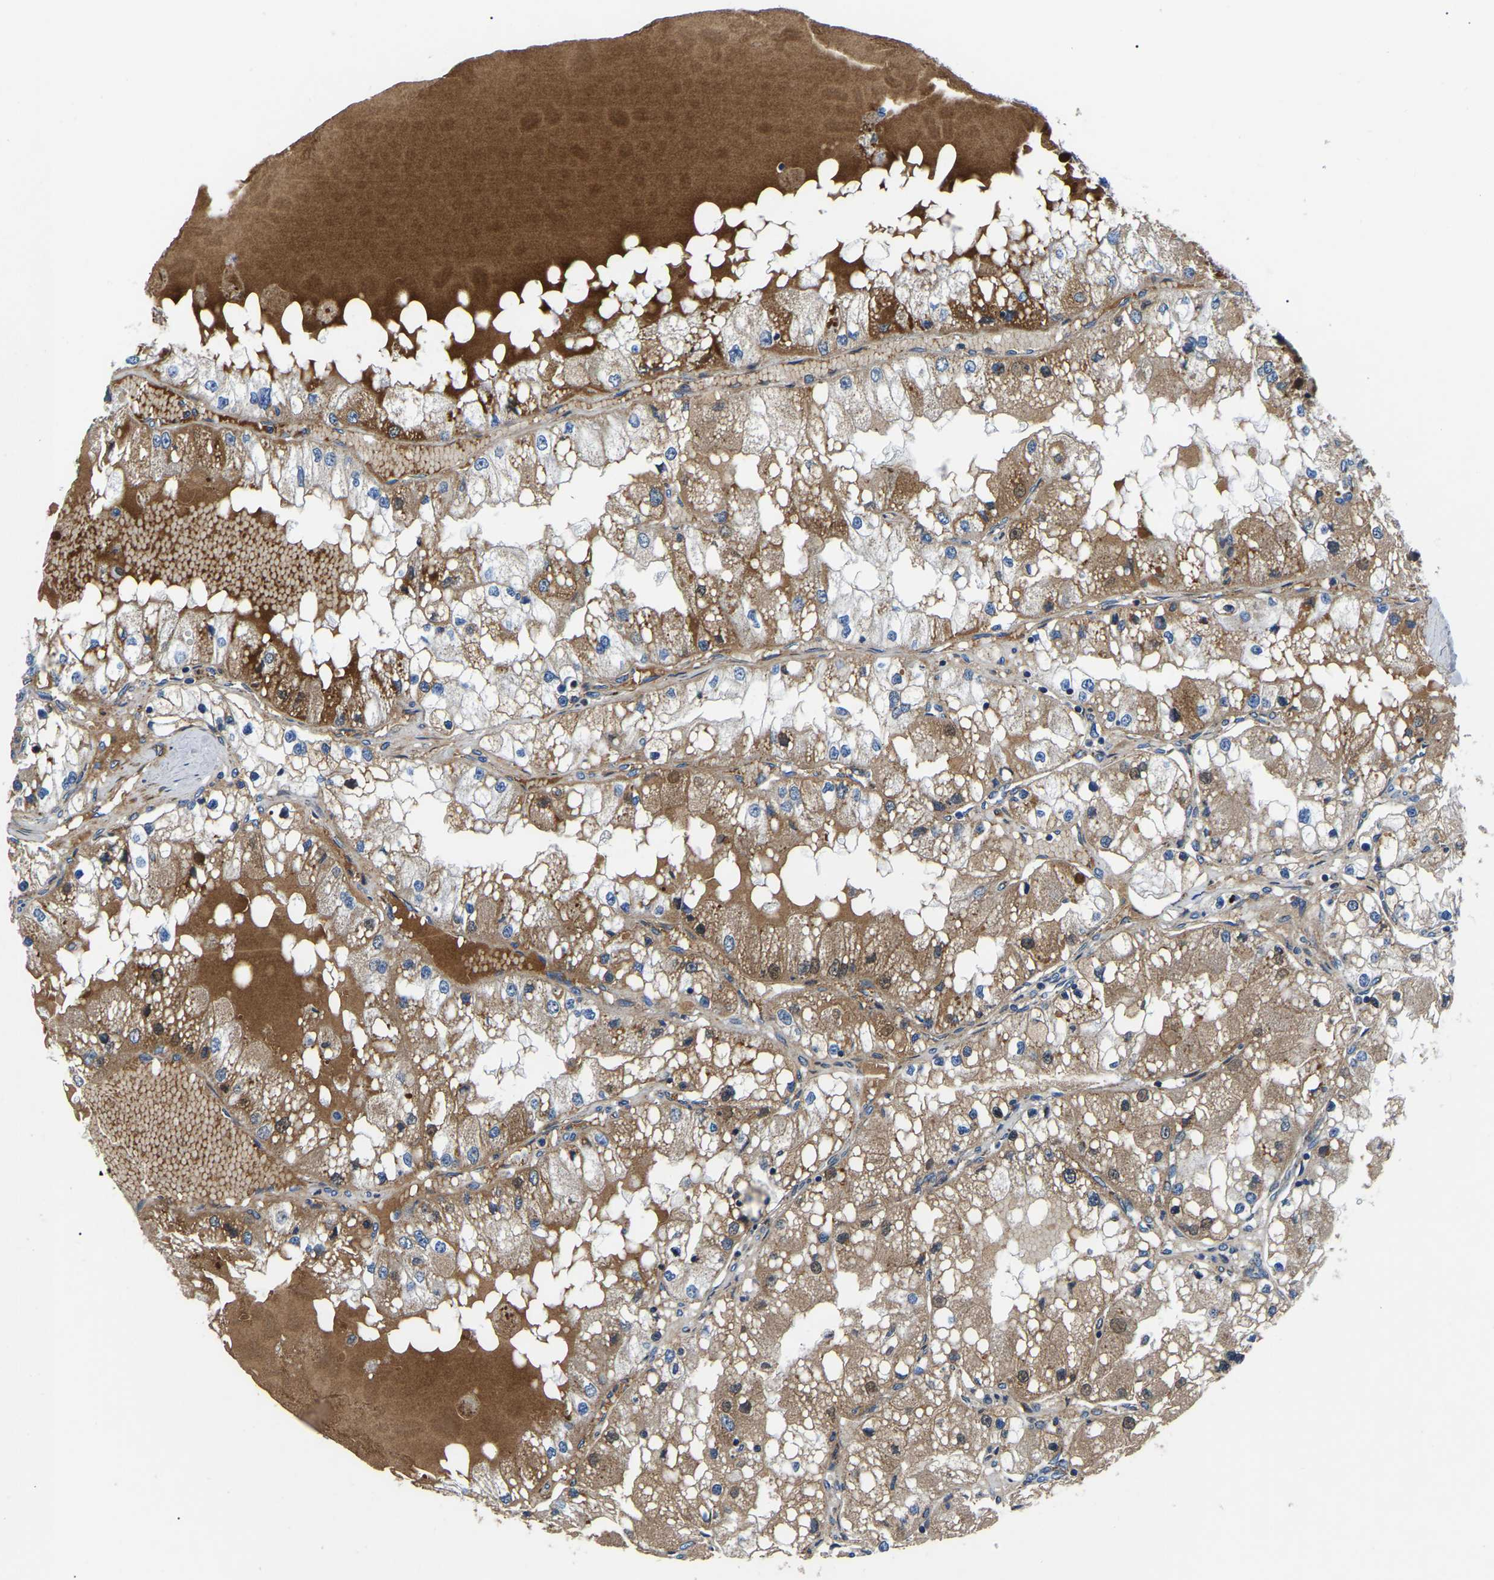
{"staining": {"intensity": "moderate", "quantity": ">75%", "location": "cytoplasmic/membranous"}, "tissue": "renal cancer", "cell_type": "Tumor cells", "image_type": "cancer", "snomed": [{"axis": "morphology", "description": "Adenocarcinoma, NOS"}, {"axis": "topography", "description": "Kidney"}], "caption": "Moderate cytoplasmic/membranous expression is seen in approximately >75% of tumor cells in adenocarcinoma (renal). Using DAB (3,3'-diaminobenzidine) (brown) and hematoxylin (blue) stains, captured at high magnification using brightfield microscopy.", "gene": "PPM1E", "patient": {"sex": "male", "age": 68}}